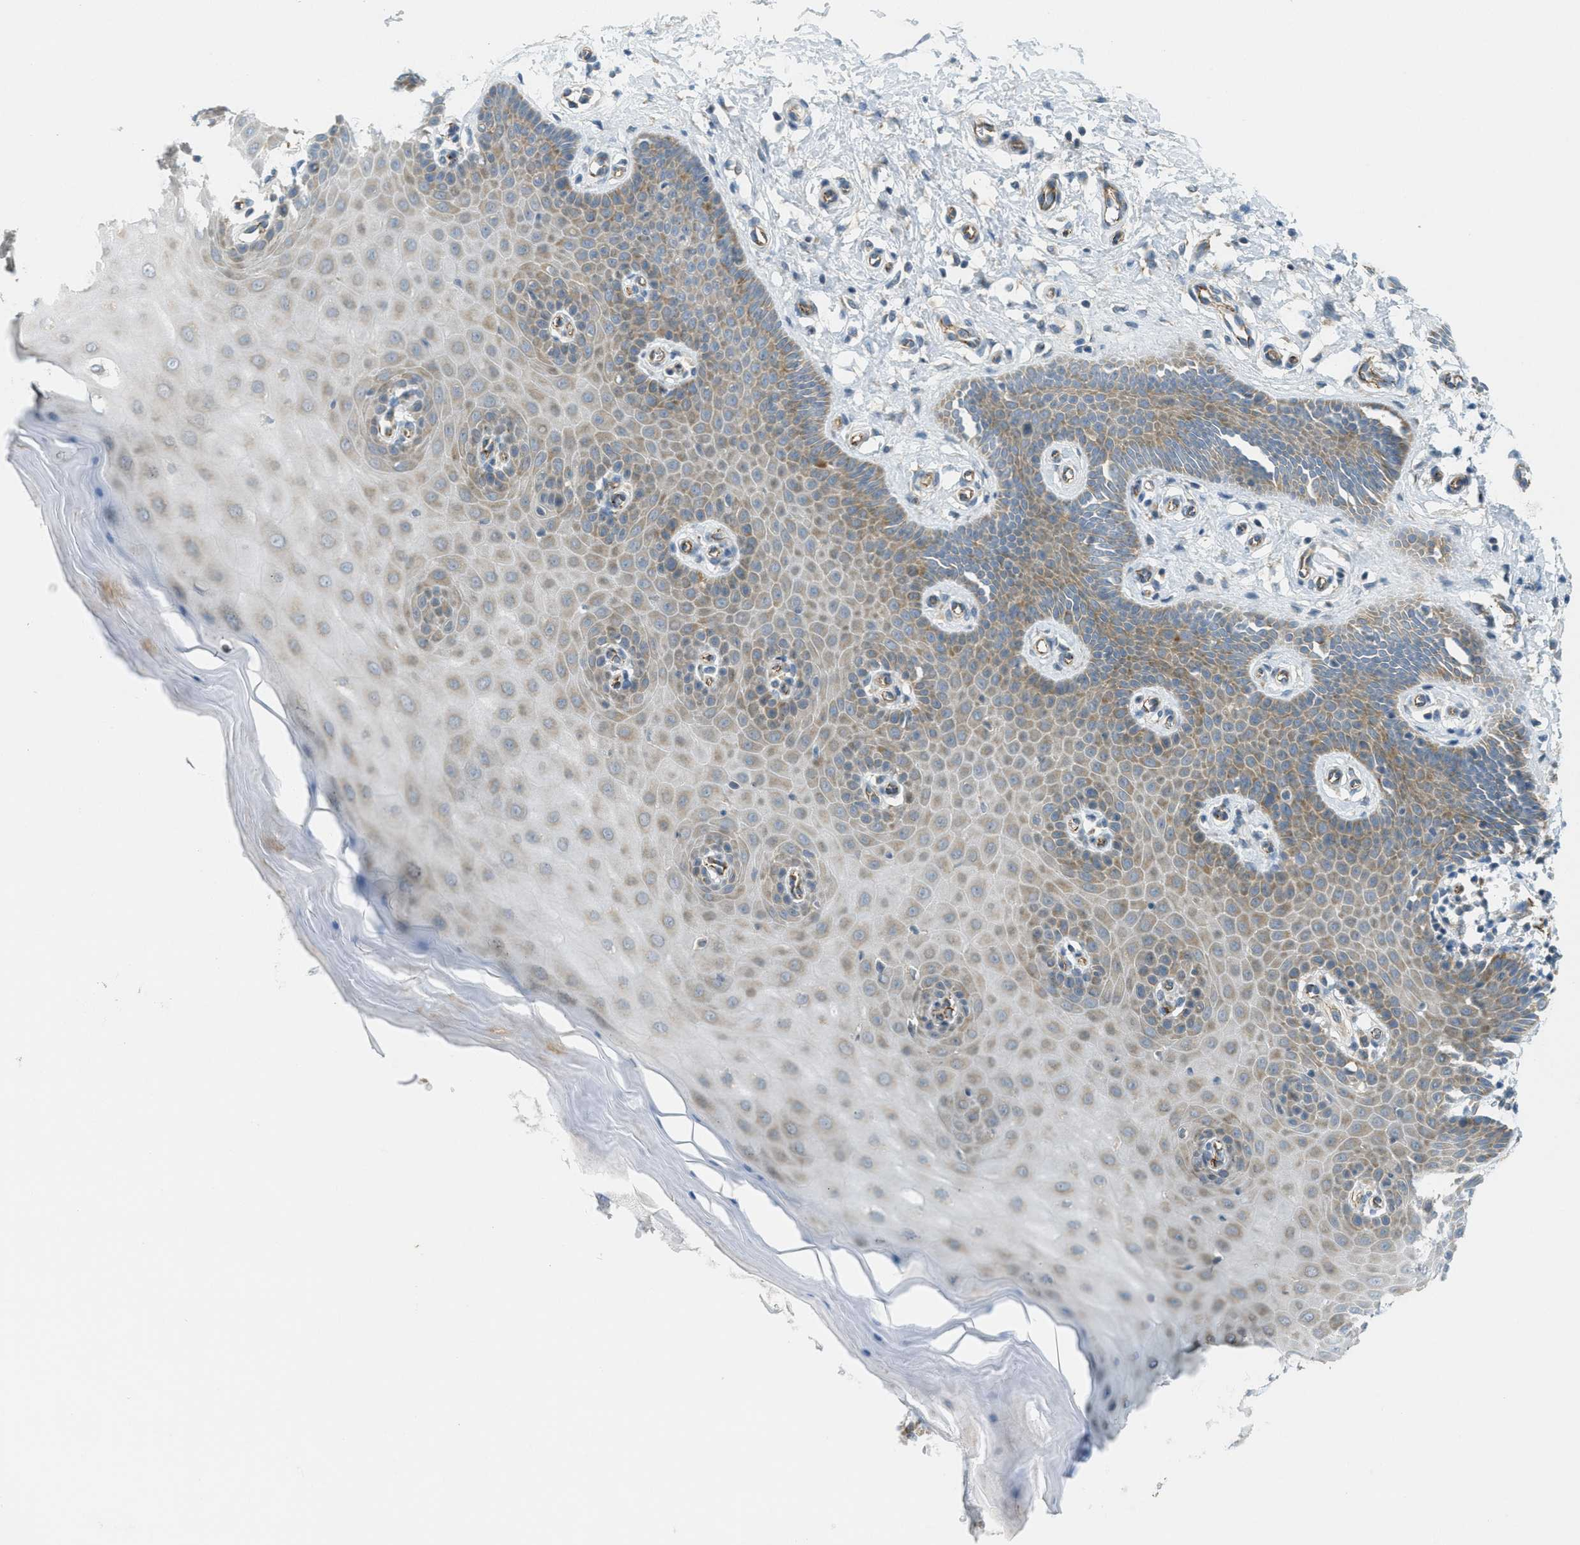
{"staining": {"intensity": "negative", "quantity": "none", "location": "none"}, "tissue": "cervix", "cell_type": "Glandular cells", "image_type": "normal", "snomed": [{"axis": "morphology", "description": "Normal tissue, NOS"}, {"axis": "topography", "description": "Cervix"}], "caption": "DAB immunohistochemical staining of benign human cervix demonstrates no significant staining in glandular cells. (DAB (3,3'-diaminobenzidine) immunohistochemistry (IHC), high magnification).", "gene": "JCAD", "patient": {"sex": "female", "age": 55}}